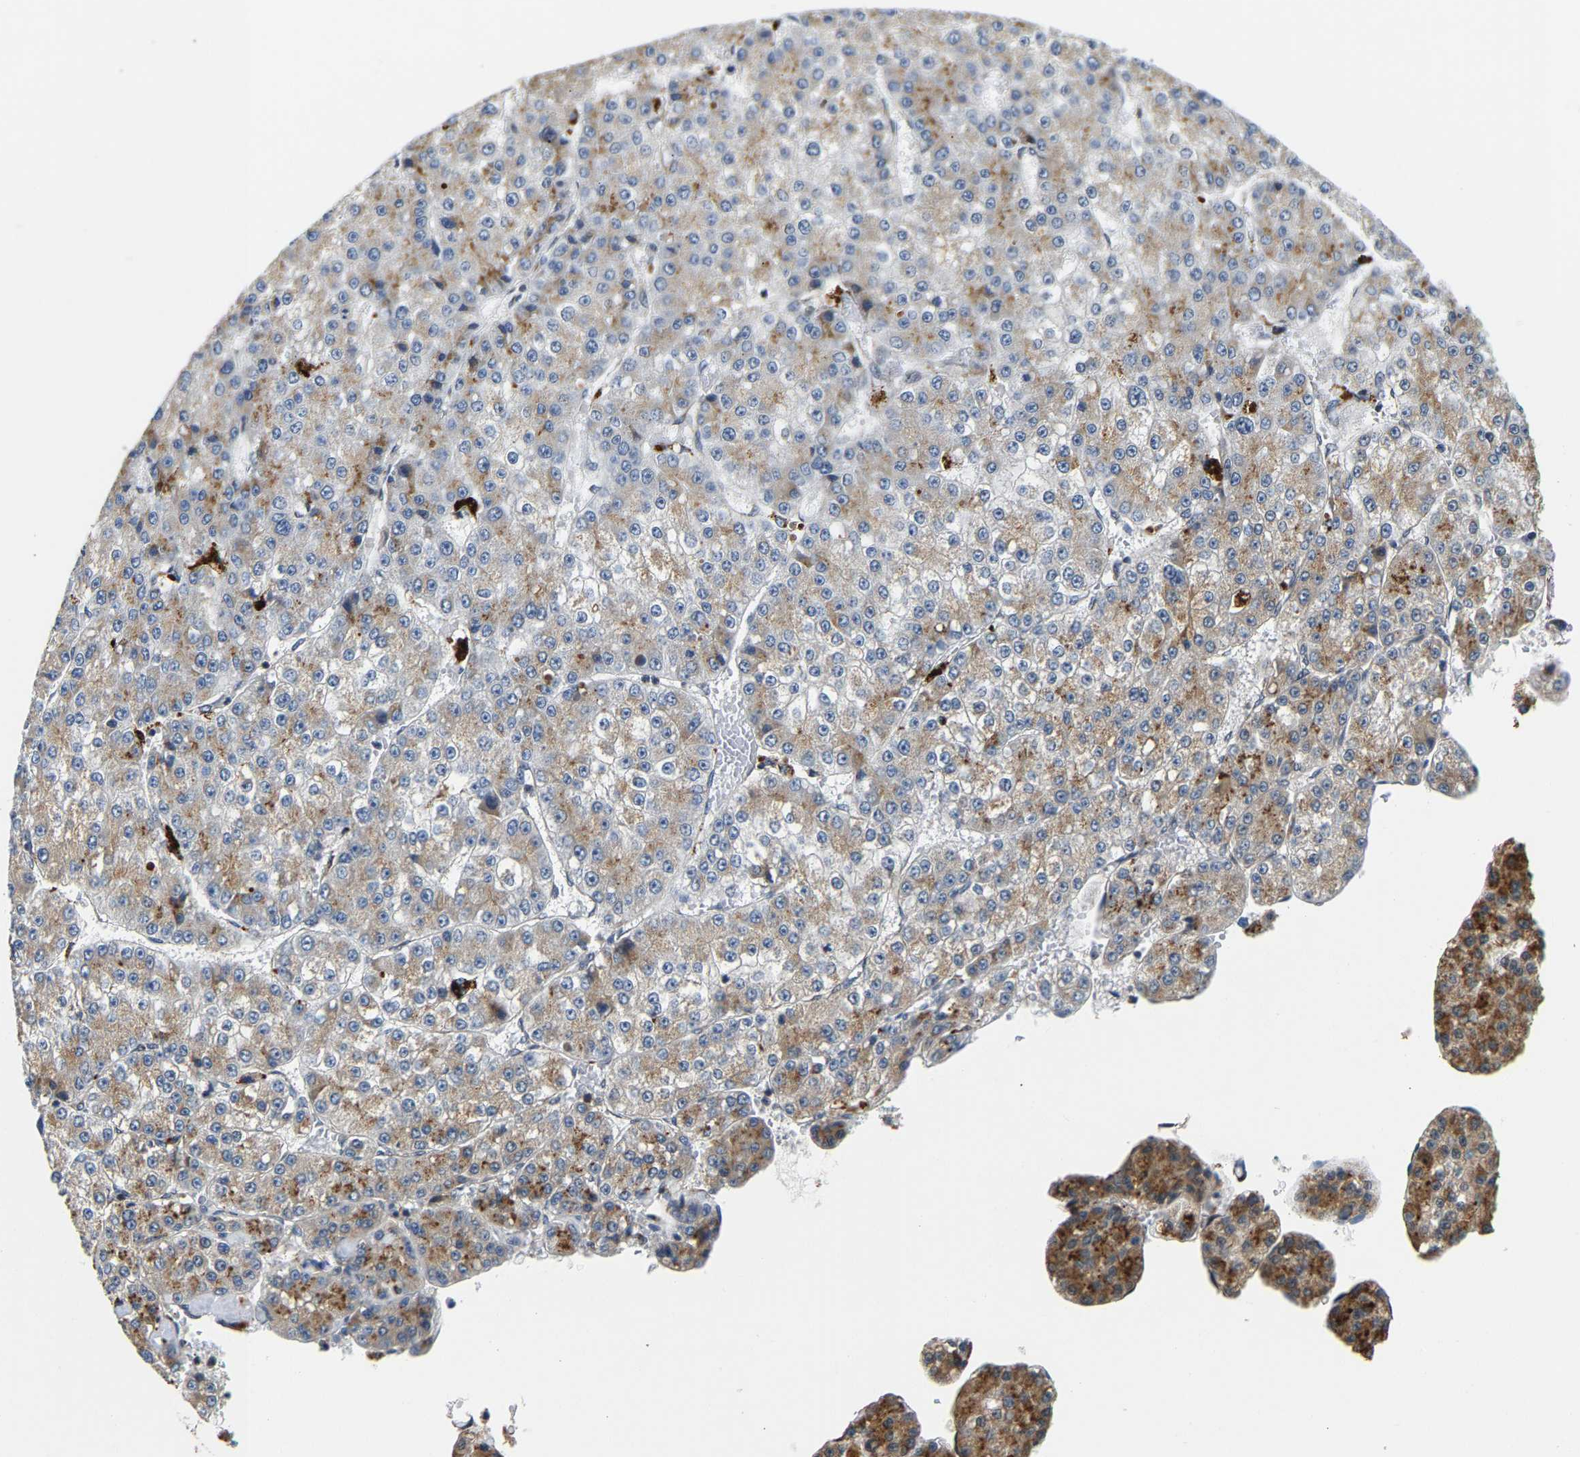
{"staining": {"intensity": "weak", "quantity": "25%-75%", "location": "cytoplasmic/membranous"}, "tissue": "liver cancer", "cell_type": "Tumor cells", "image_type": "cancer", "snomed": [{"axis": "morphology", "description": "Carcinoma, Hepatocellular, NOS"}, {"axis": "topography", "description": "Liver"}], "caption": "Liver cancer (hepatocellular carcinoma) stained for a protein (brown) demonstrates weak cytoplasmic/membranous positive staining in approximately 25%-75% of tumor cells.", "gene": "GIMAP7", "patient": {"sex": "female", "age": 73}}